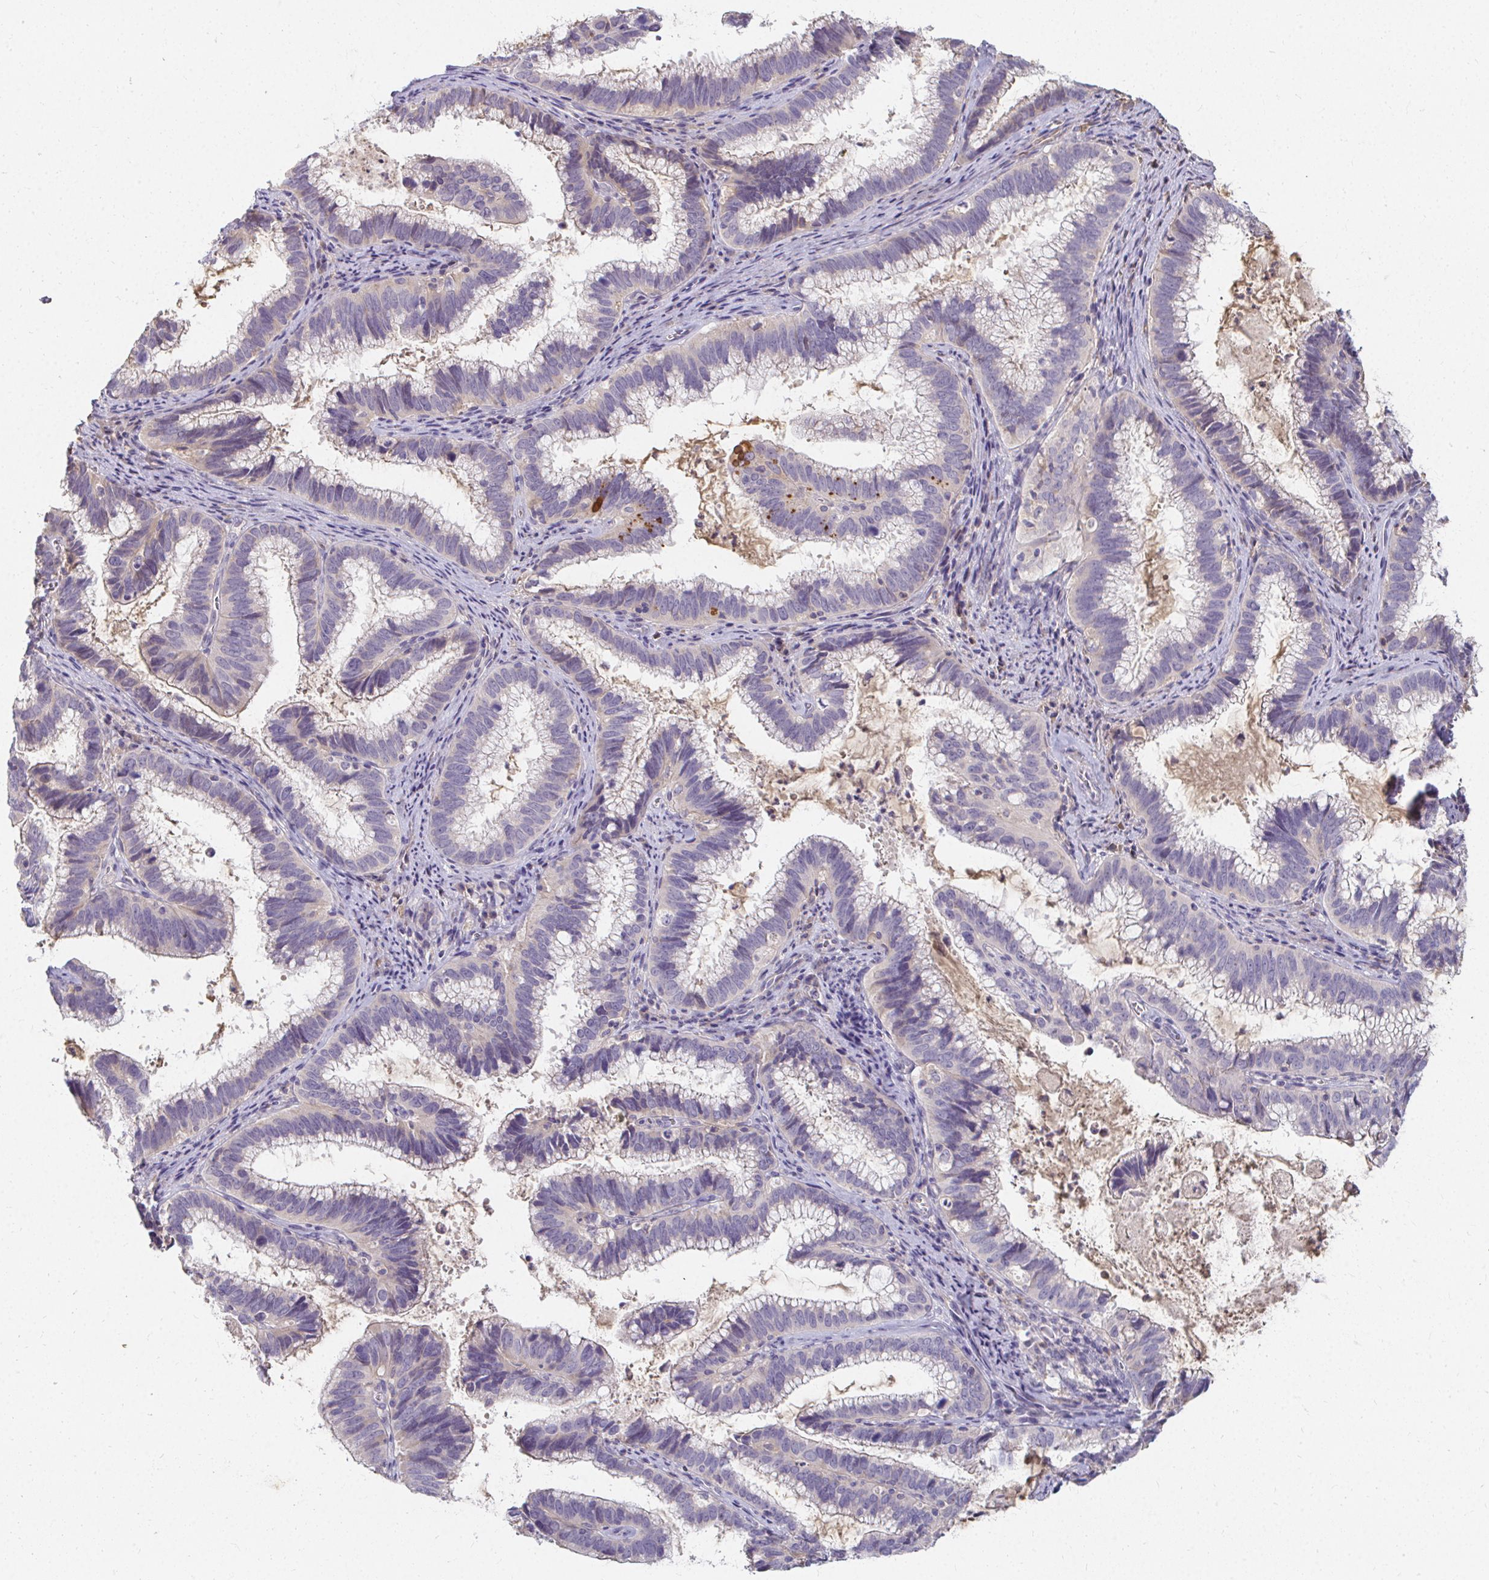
{"staining": {"intensity": "negative", "quantity": "none", "location": "none"}, "tissue": "cervical cancer", "cell_type": "Tumor cells", "image_type": "cancer", "snomed": [{"axis": "morphology", "description": "Adenocarcinoma, NOS"}, {"axis": "topography", "description": "Cervix"}], "caption": "Immunohistochemistry of cervical cancer shows no expression in tumor cells.", "gene": "LOXL4", "patient": {"sex": "female", "age": 61}}